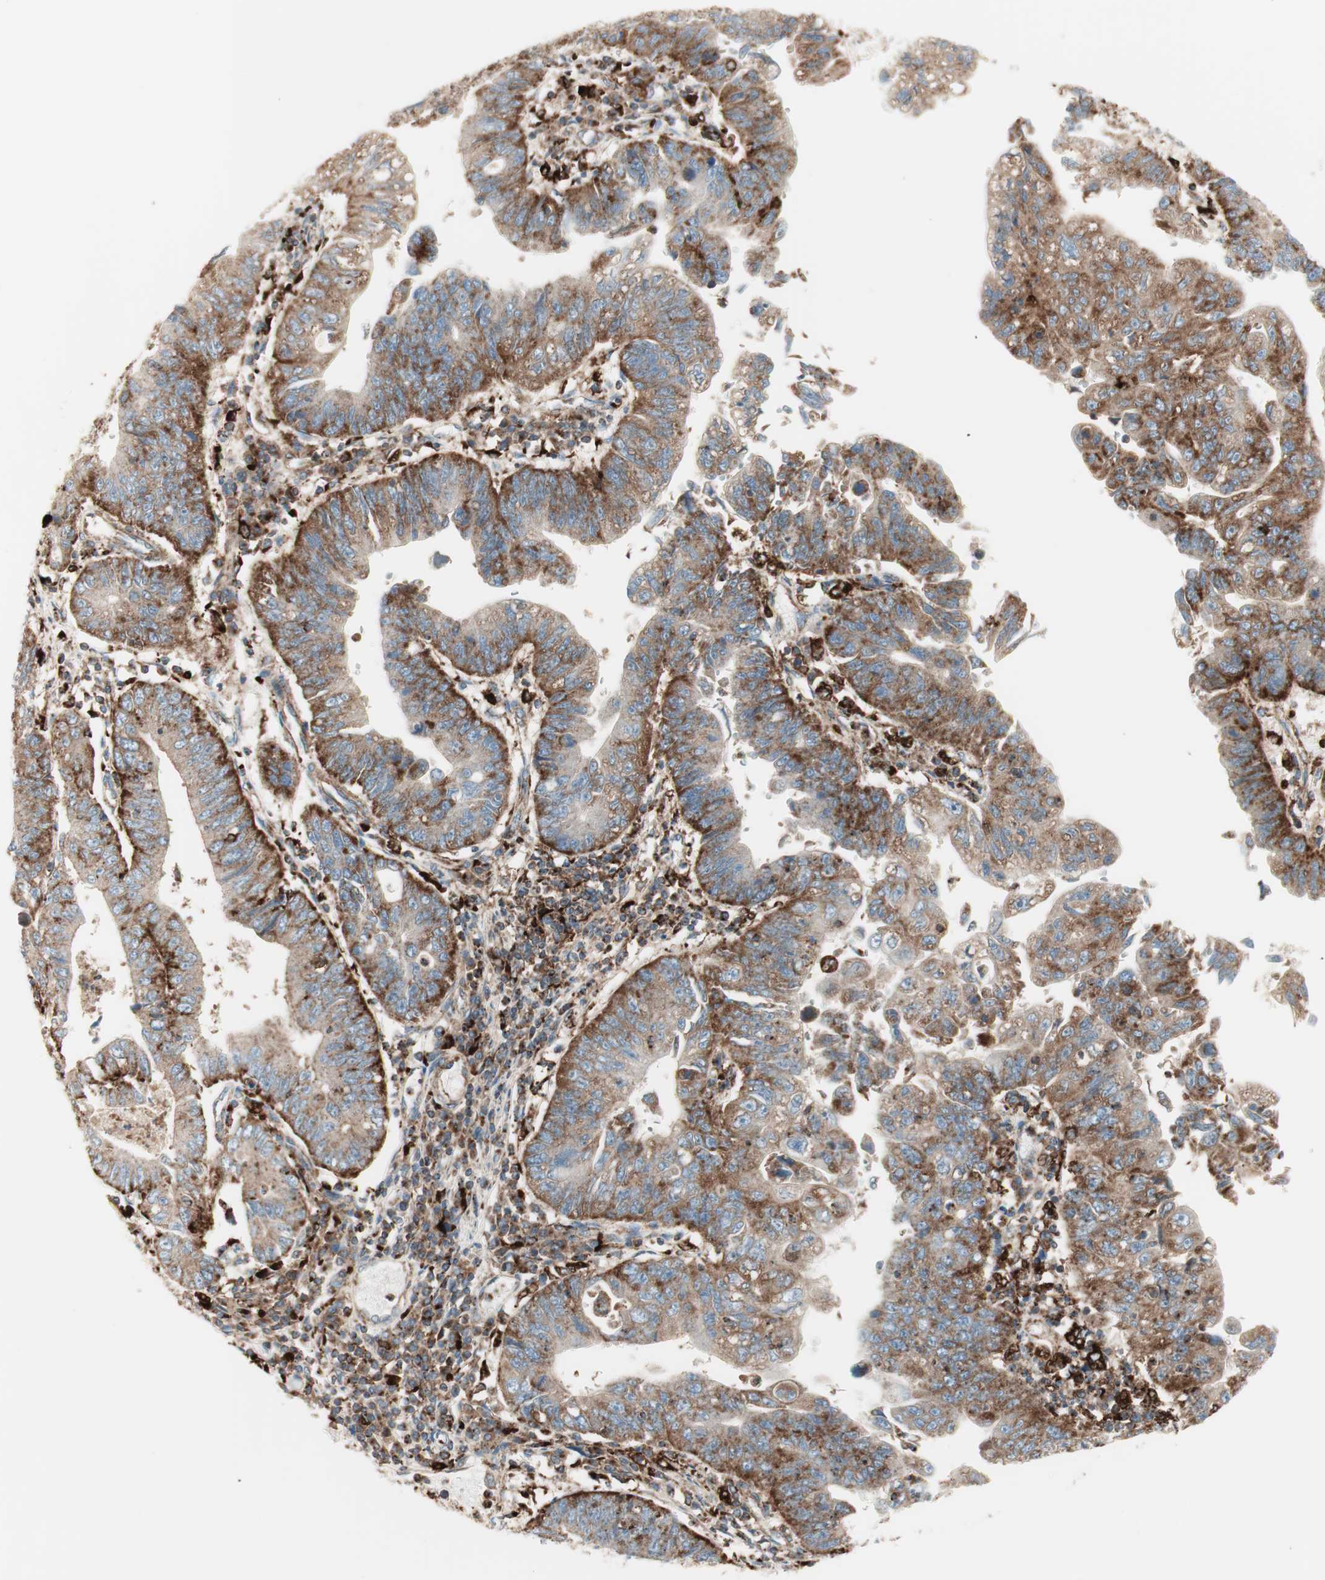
{"staining": {"intensity": "moderate", "quantity": ">75%", "location": "cytoplasmic/membranous"}, "tissue": "stomach cancer", "cell_type": "Tumor cells", "image_type": "cancer", "snomed": [{"axis": "morphology", "description": "Adenocarcinoma, NOS"}, {"axis": "topography", "description": "Stomach"}], "caption": "Tumor cells show moderate cytoplasmic/membranous staining in approximately >75% of cells in stomach cancer (adenocarcinoma). (brown staining indicates protein expression, while blue staining denotes nuclei).", "gene": "ATP6V1G1", "patient": {"sex": "male", "age": 59}}